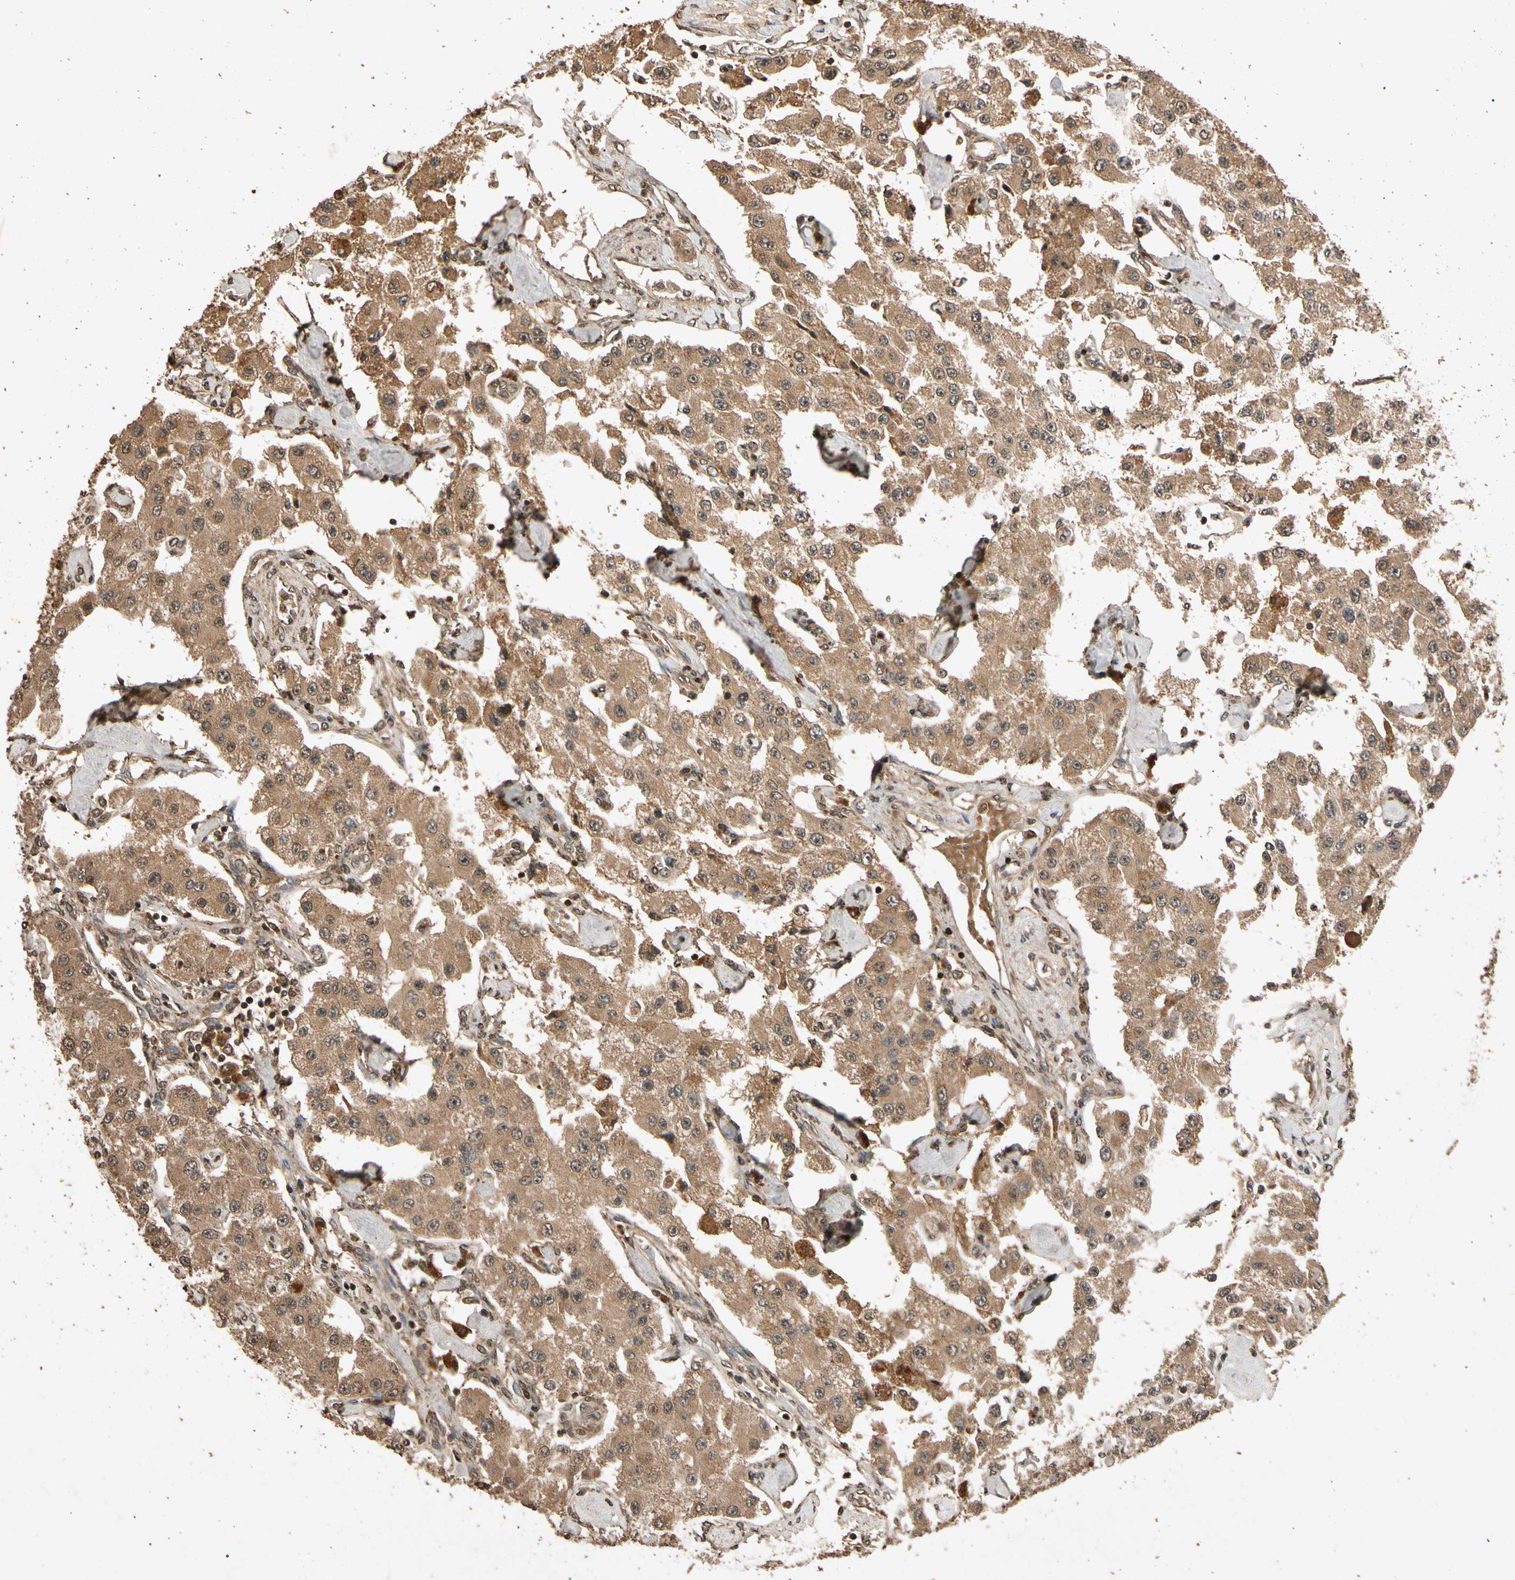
{"staining": {"intensity": "moderate", "quantity": ">75%", "location": "cytoplasmic/membranous"}, "tissue": "carcinoid", "cell_type": "Tumor cells", "image_type": "cancer", "snomed": [{"axis": "morphology", "description": "Carcinoid, malignant, NOS"}, {"axis": "topography", "description": "Pancreas"}], "caption": "Protein analysis of carcinoid tissue demonstrates moderate cytoplasmic/membranous expression in approximately >75% of tumor cells.", "gene": "TXN2", "patient": {"sex": "male", "age": 41}}